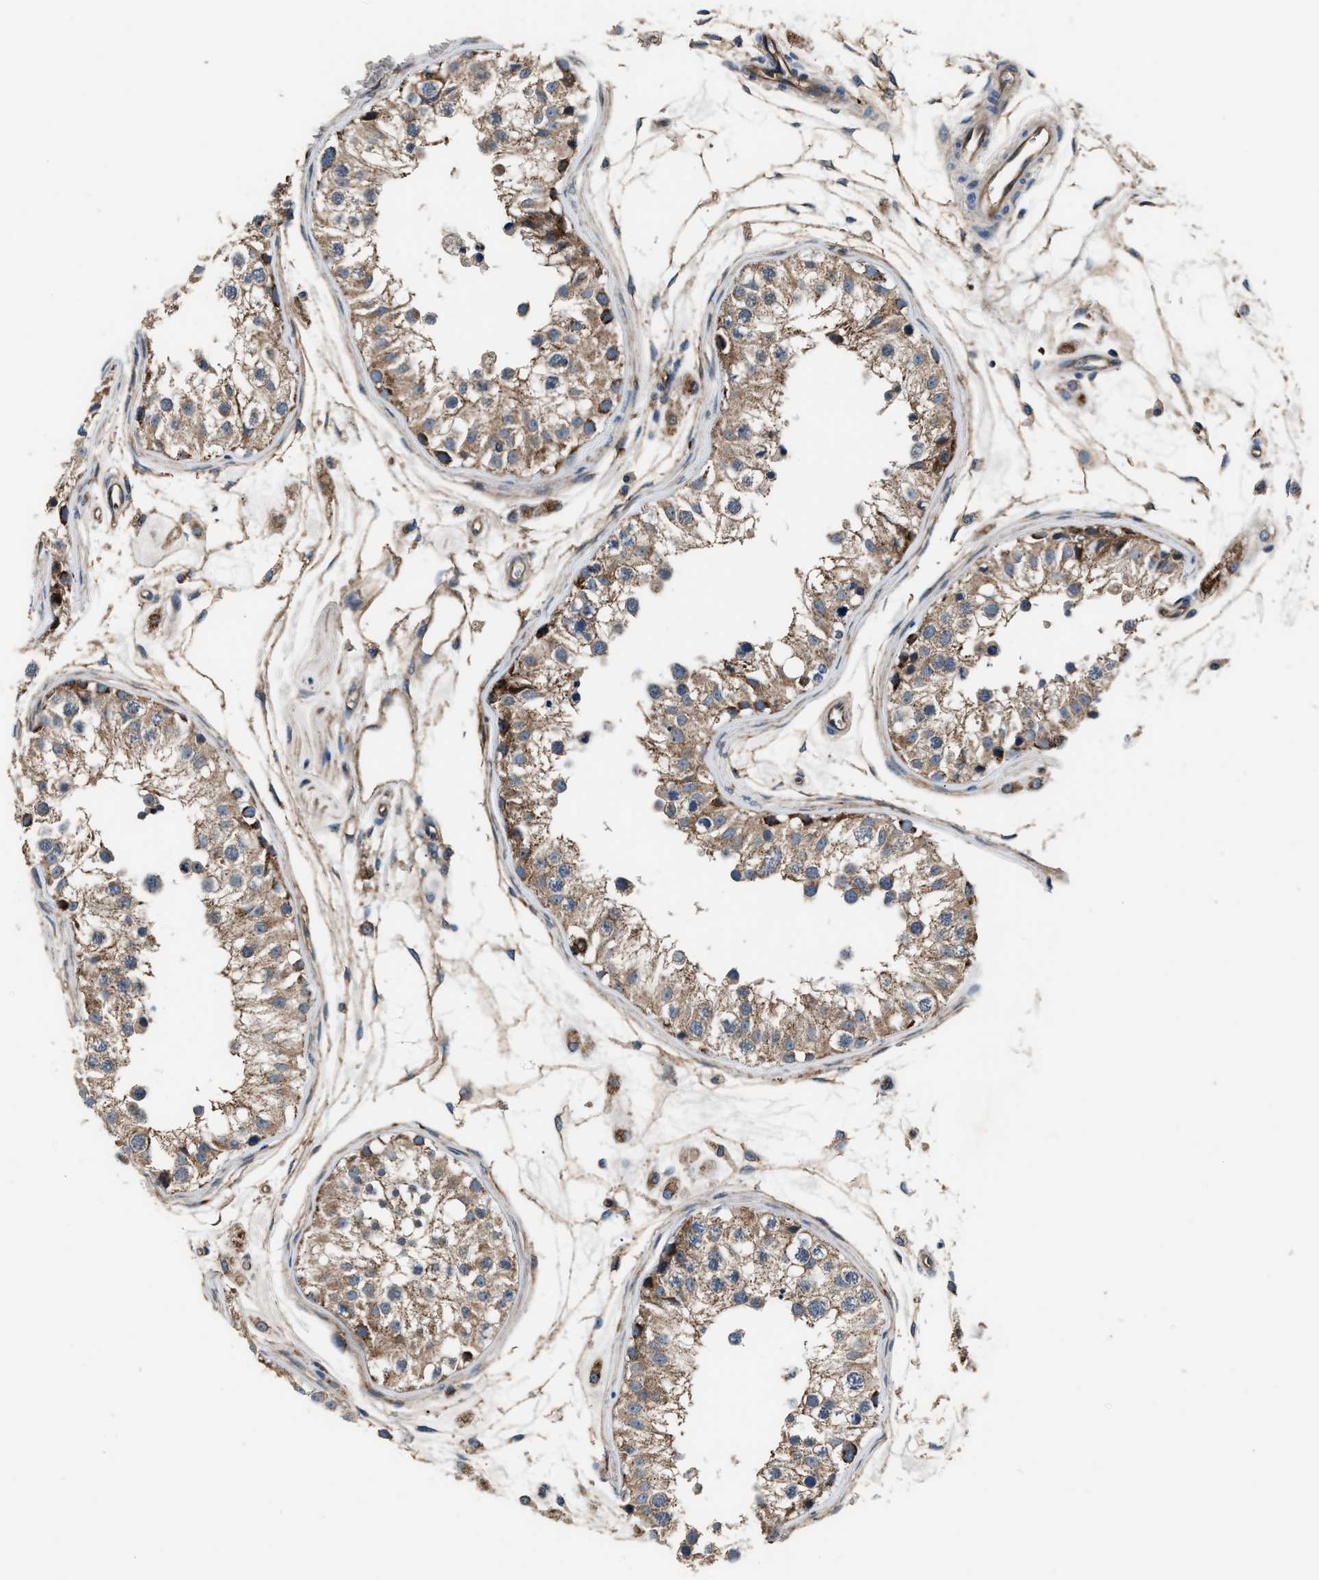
{"staining": {"intensity": "moderate", "quantity": ">75%", "location": "cytoplasmic/membranous"}, "tissue": "testis", "cell_type": "Cells in seminiferous ducts", "image_type": "normal", "snomed": [{"axis": "morphology", "description": "Normal tissue, NOS"}, {"axis": "morphology", "description": "Adenocarcinoma, metastatic, NOS"}, {"axis": "topography", "description": "Testis"}], "caption": "Moderate cytoplasmic/membranous staining is identified in about >75% of cells in seminiferous ducts in benign testis. (Stains: DAB (3,3'-diaminobenzidine) in brown, nuclei in blue, Microscopy: brightfield microscopy at high magnification).", "gene": "ENSG00000281039", "patient": {"sex": "male", "age": 26}}